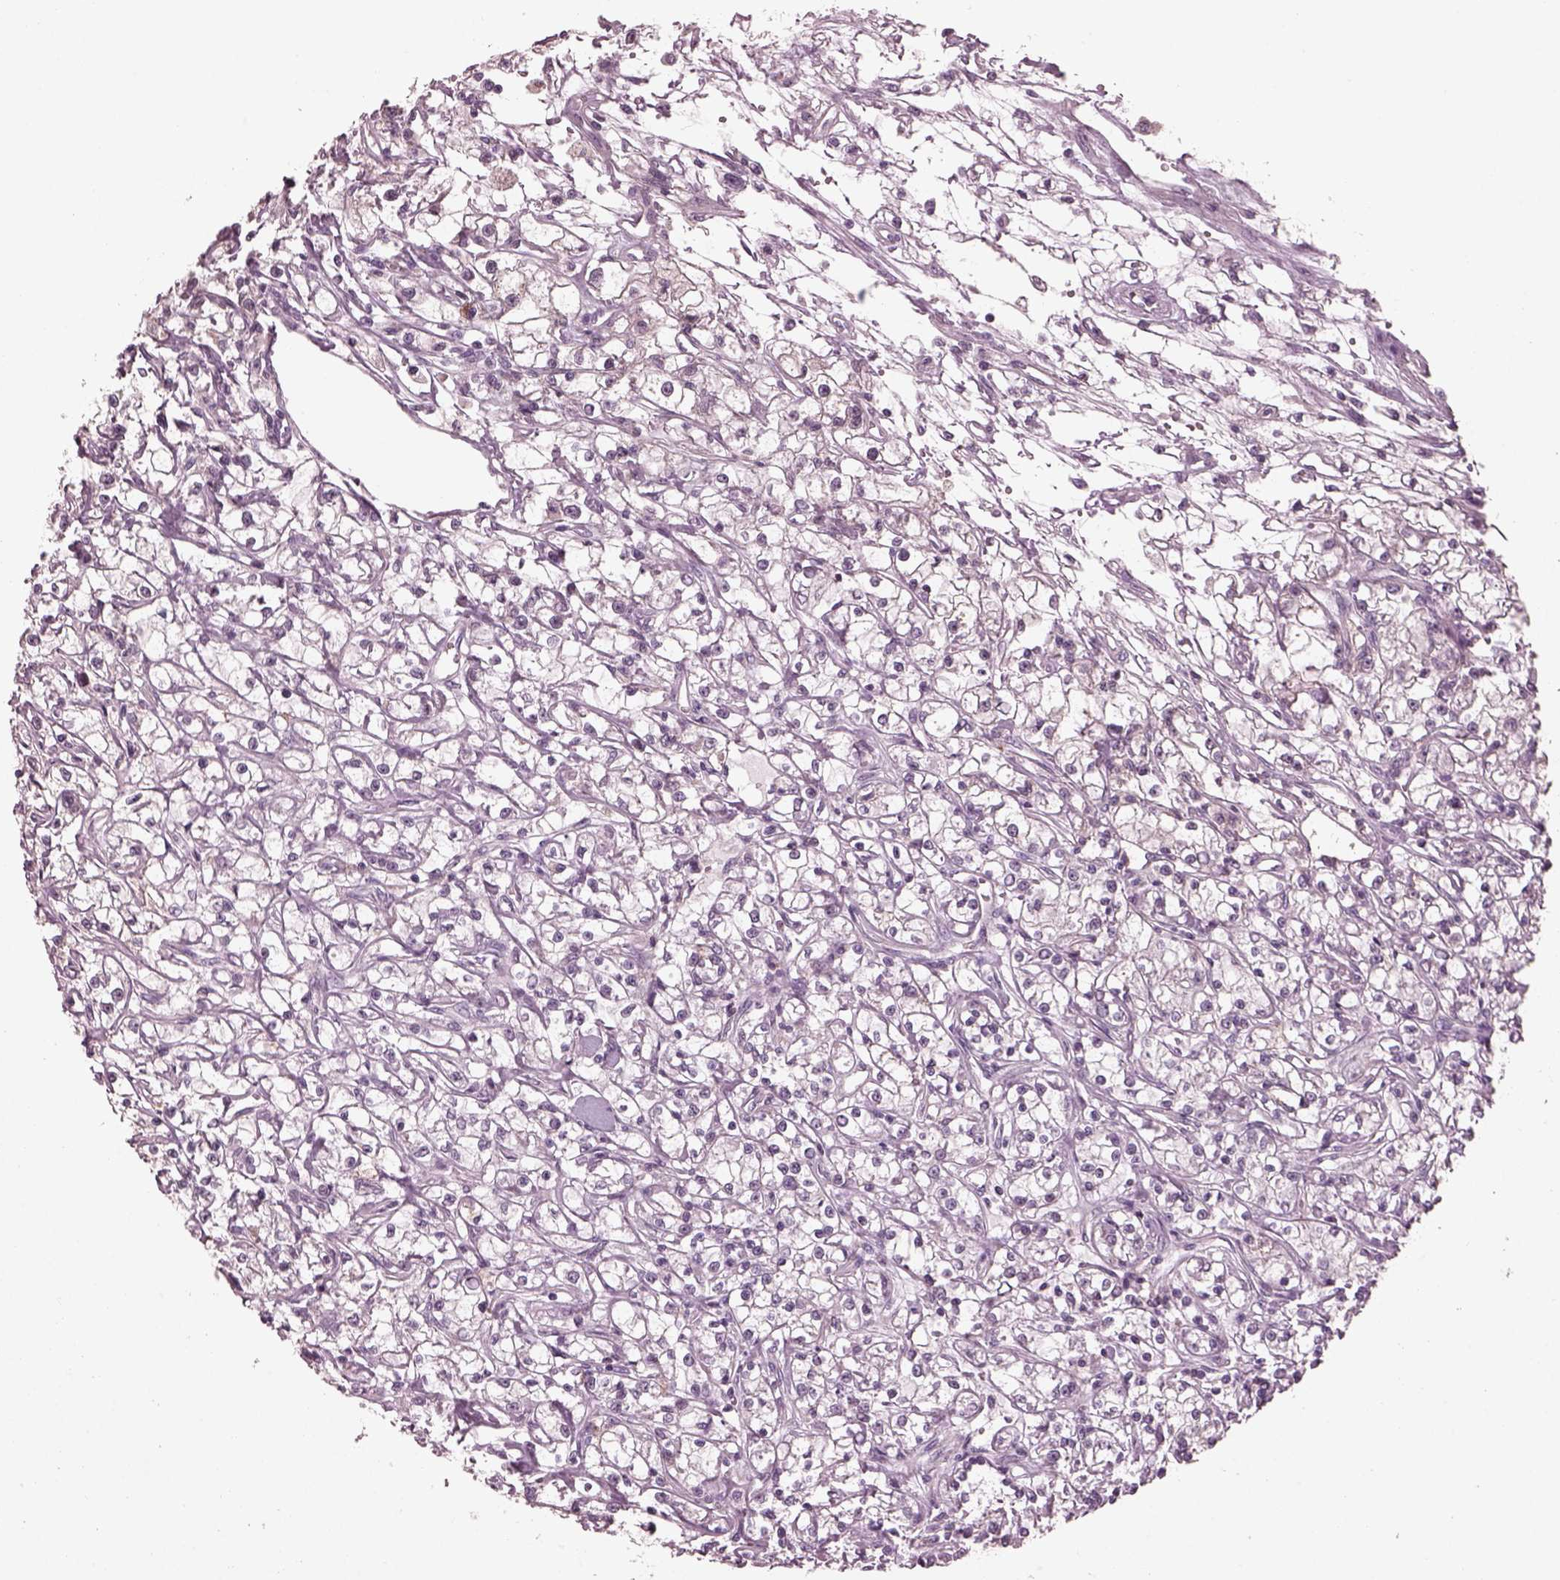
{"staining": {"intensity": "negative", "quantity": "none", "location": "none"}, "tissue": "renal cancer", "cell_type": "Tumor cells", "image_type": "cancer", "snomed": [{"axis": "morphology", "description": "Adenocarcinoma, NOS"}, {"axis": "topography", "description": "Kidney"}], "caption": "Tumor cells show no significant staining in renal cancer (adenocarcinoma). Brightfield microscopy of IHC stained with DAB (3,3'-diaminobenzidine) (brown) and hematoxylin (blue), captured at high magnification.", "gene": "SRI", "patient": {"sex": "female", "age": 59}}